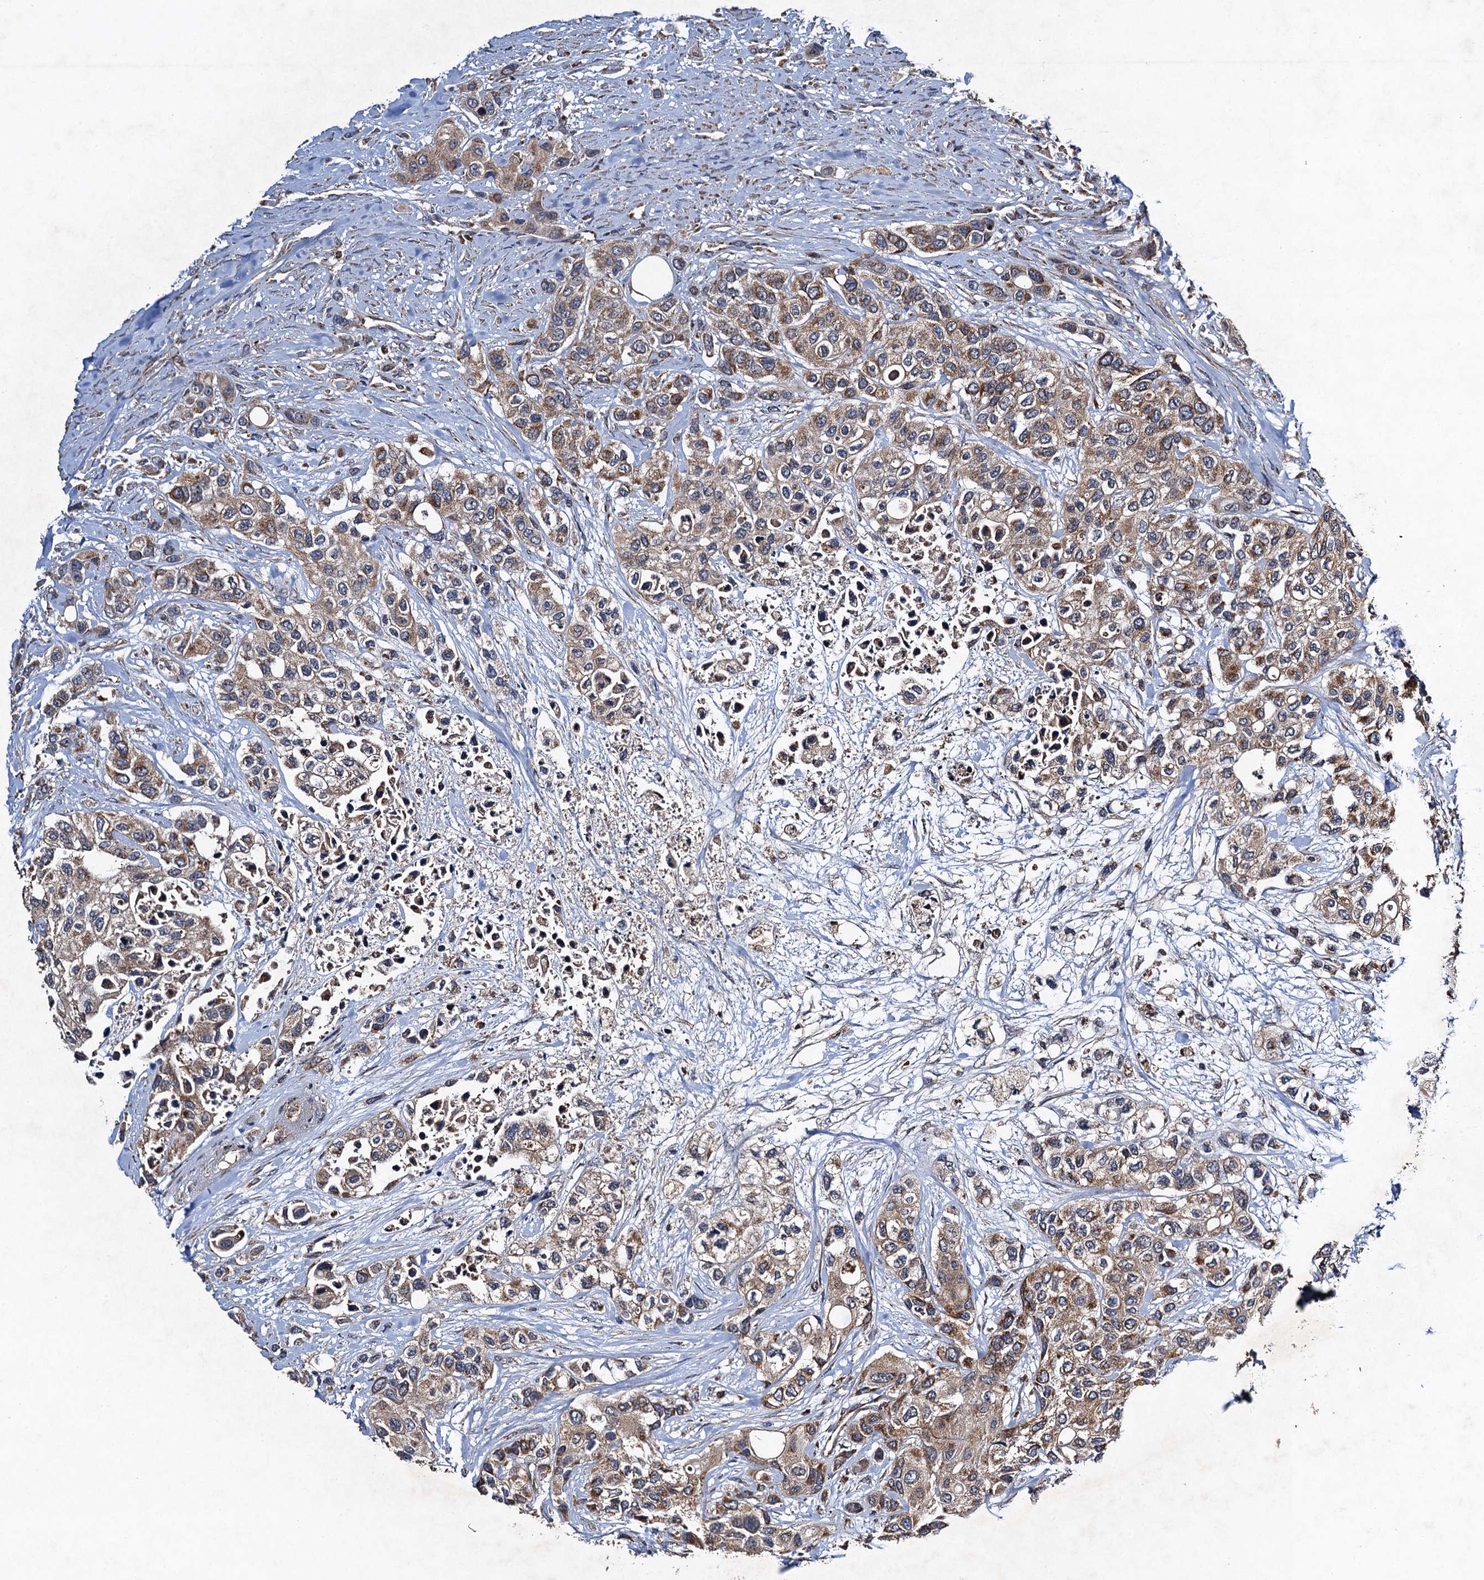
{"staining": {"intensity": "moderate", "quantity": ">75%", "location": "cytoplasmic/membranous"}, "tissue": "urothelial cancer", "cell_type": "Tumor cells", "image_type": "cancer", "snomed": [{"axis": "morphology", "description": "Normal tissue, NOS"}, {"axis": "morphology", "description": "Urothelial carcinoma, High grade"}, {"axis": "topography", "description": "Vascular tissue"}, {"axis": "topography", "description": "Urinary bladder"}], "caption": "Tumor cells demonstrate medium levels of moderate cytoplasmic/membranous expression in about >75% of cells in urothelial carcinoma (high-grade).", "gene": "NDUFA13", "patient": {"sex": "female", "age": 56}}